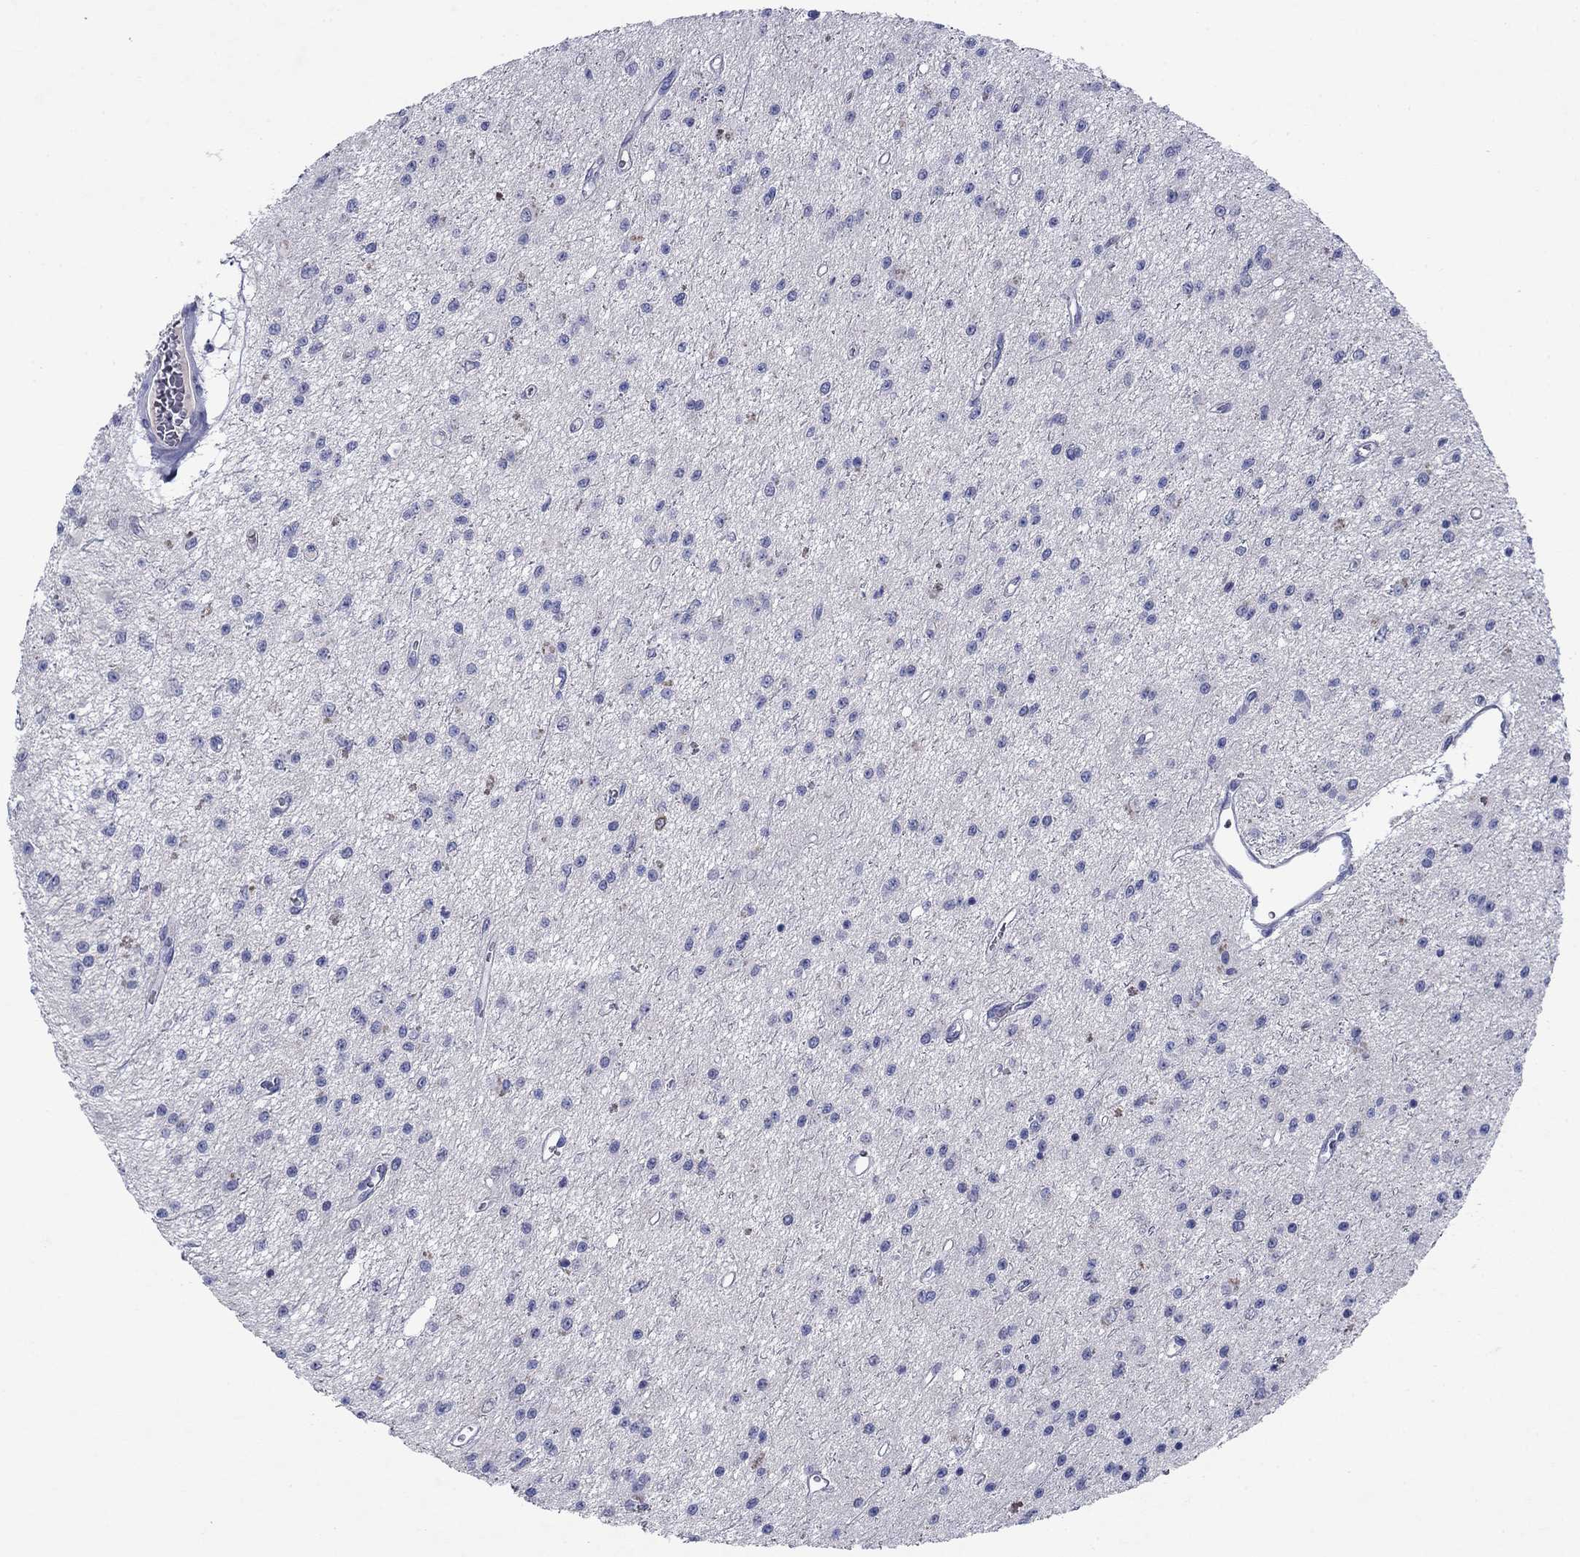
{"staining": {"intensity": "negative", "quantity": "none", "location": "none"}, "tissue": "glioma", "cell_type": "Tumor cells", "image_type": "cancer", "snomed": [{"axis": "morphology", "description": "Glioma, malignant, Low grade"}, {"axis": "topography", "description": "Brain"}], "caption": "Human malignant low-grade glioma stained for a protein using immunohistochemistry shows no positivity in tumor cells.", "gene": "SULT2B1", "patient": {"sex": "female", "age": 45}}